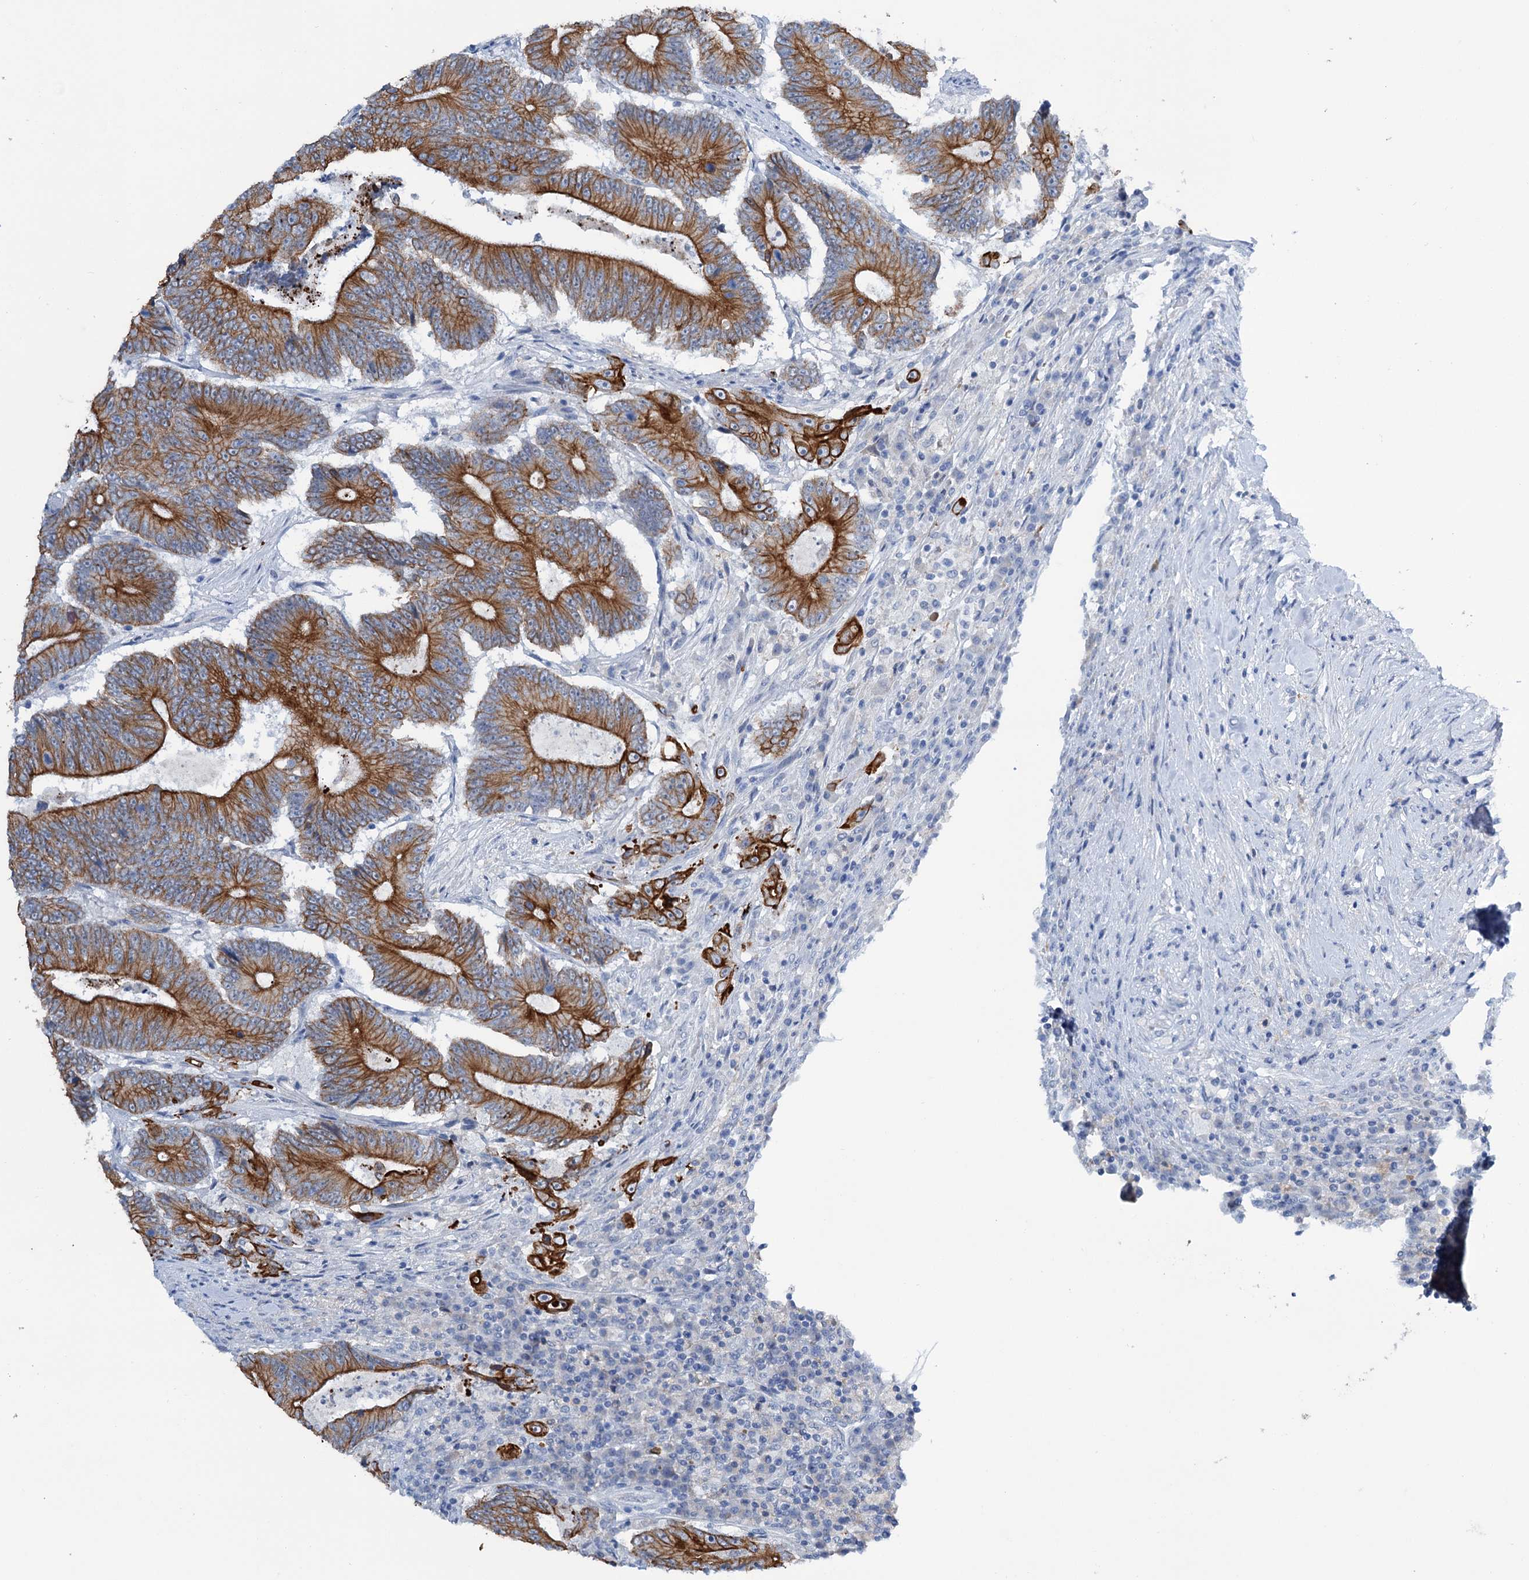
{"staining": {"intensity": "strong", "quantity": ">75%", "location": "cytoplasmic/membranous"}, "tissue": "colorectal cancer", "cell_type": "Tumor cells", "image_type": "cancer", "snomed": [{"axis": "morphology", "description": "Adenocarcinoma, NOS"}, {"axis": "topography", "description": "Colon"}], "caption": "Adenocarcinoma (colorectal) stained with a protein marker displays strong staining in tumor cells.", "gene": "FAAP20", "patient": {"sex": "male", "age": 83}}